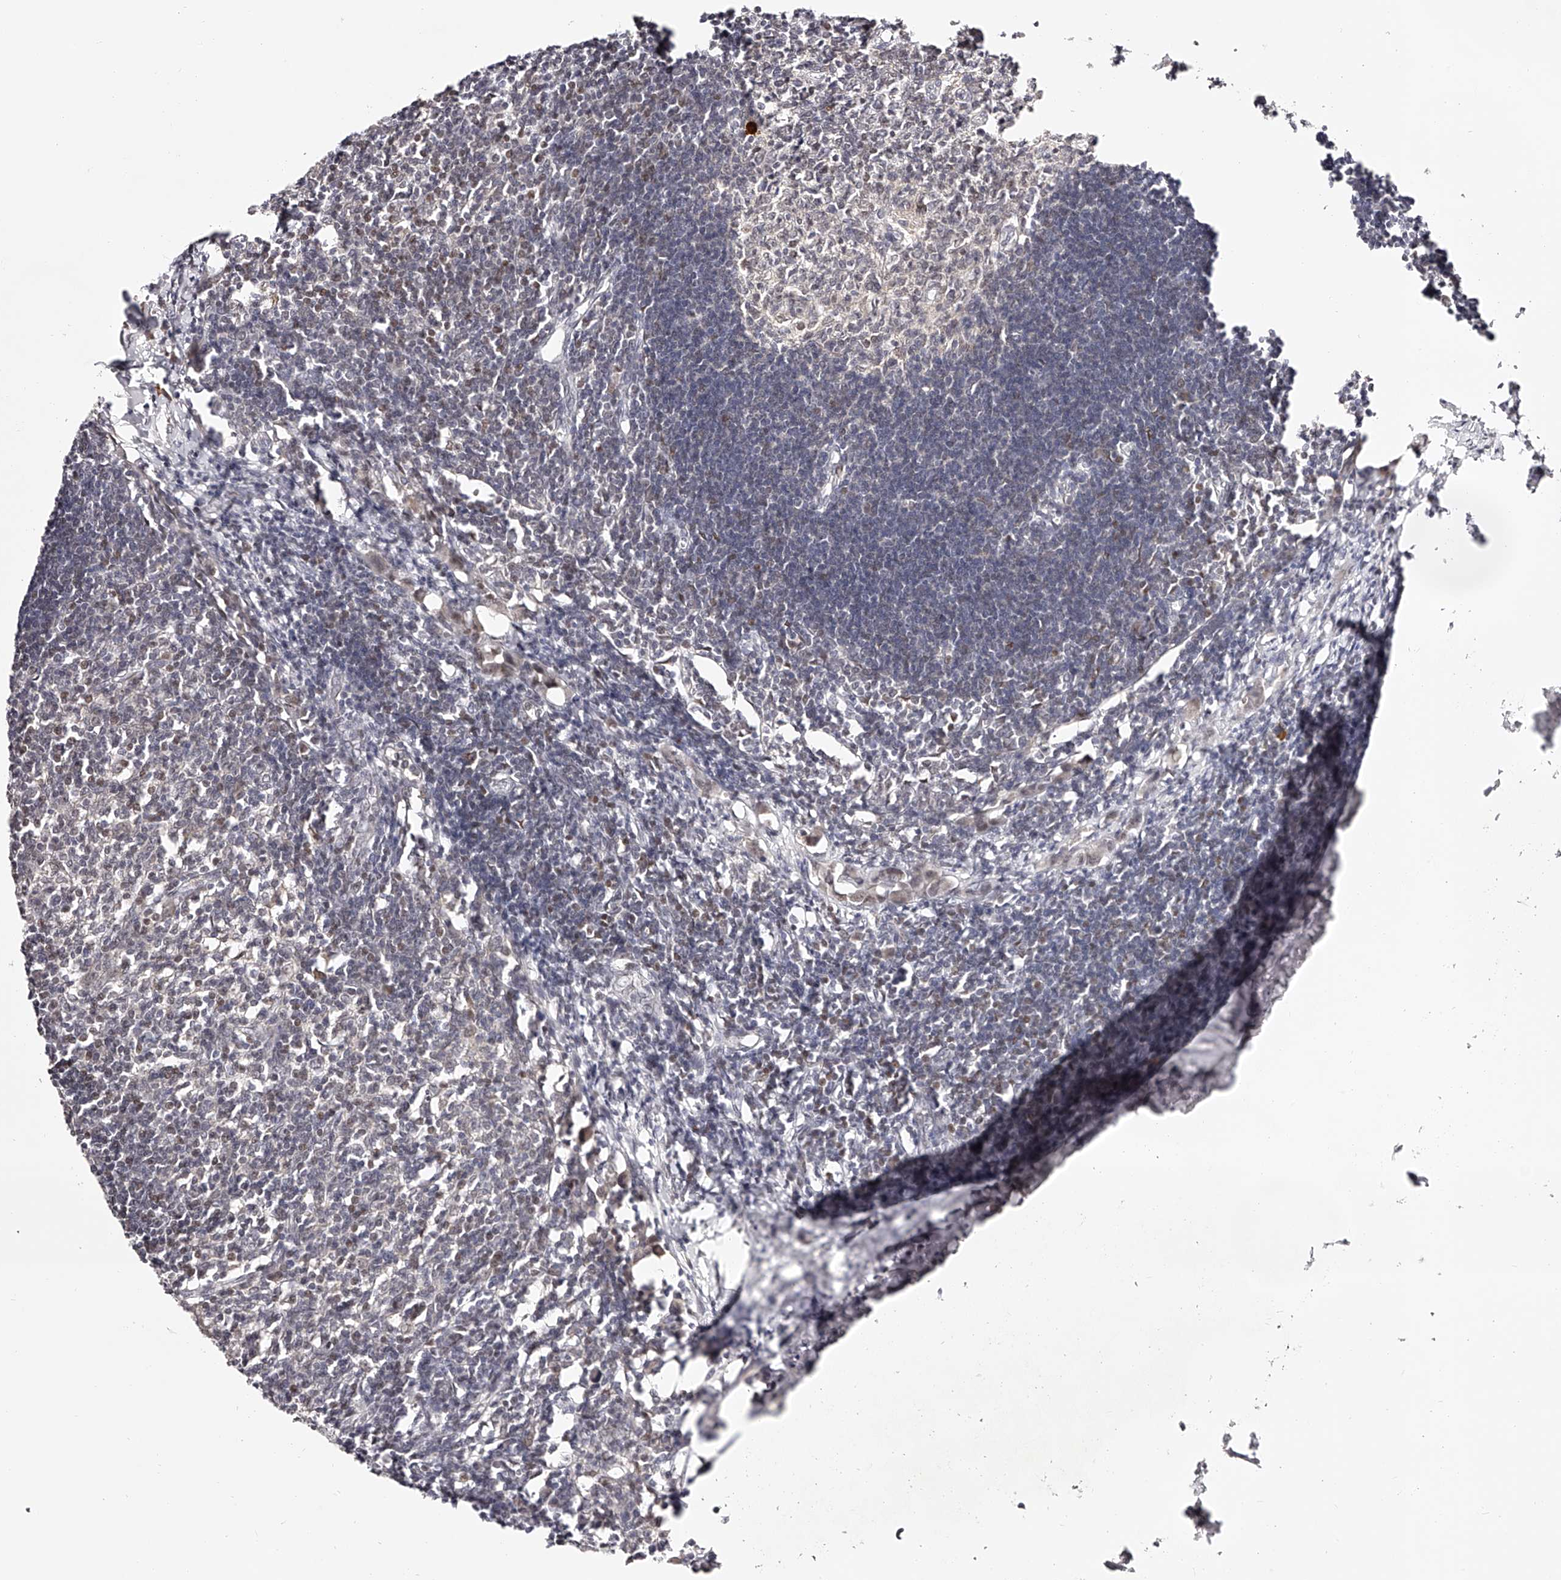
{"staining": {"intensity": "weak", "quantity": "25%-75%", "location": "nuclear"}, "tissue": "lymph node", "cell_type": "Germinal center cells", "image_type": "normal", "snomed": [{"axis": "morphology", "description": "Normal tissue, NOS"}, {"axis": "morphology", "description": "Malignant melanoma, Metastatic site"}, {"axis": "topography", "description": "Lymph node"}], "caption": "Protein staining reveals weak nuclear expression in about 25%-75% of germinal center cells in unremarkable lymph node.", "gene": "USF3", "patient": {"sex": "male", "age": 41}}